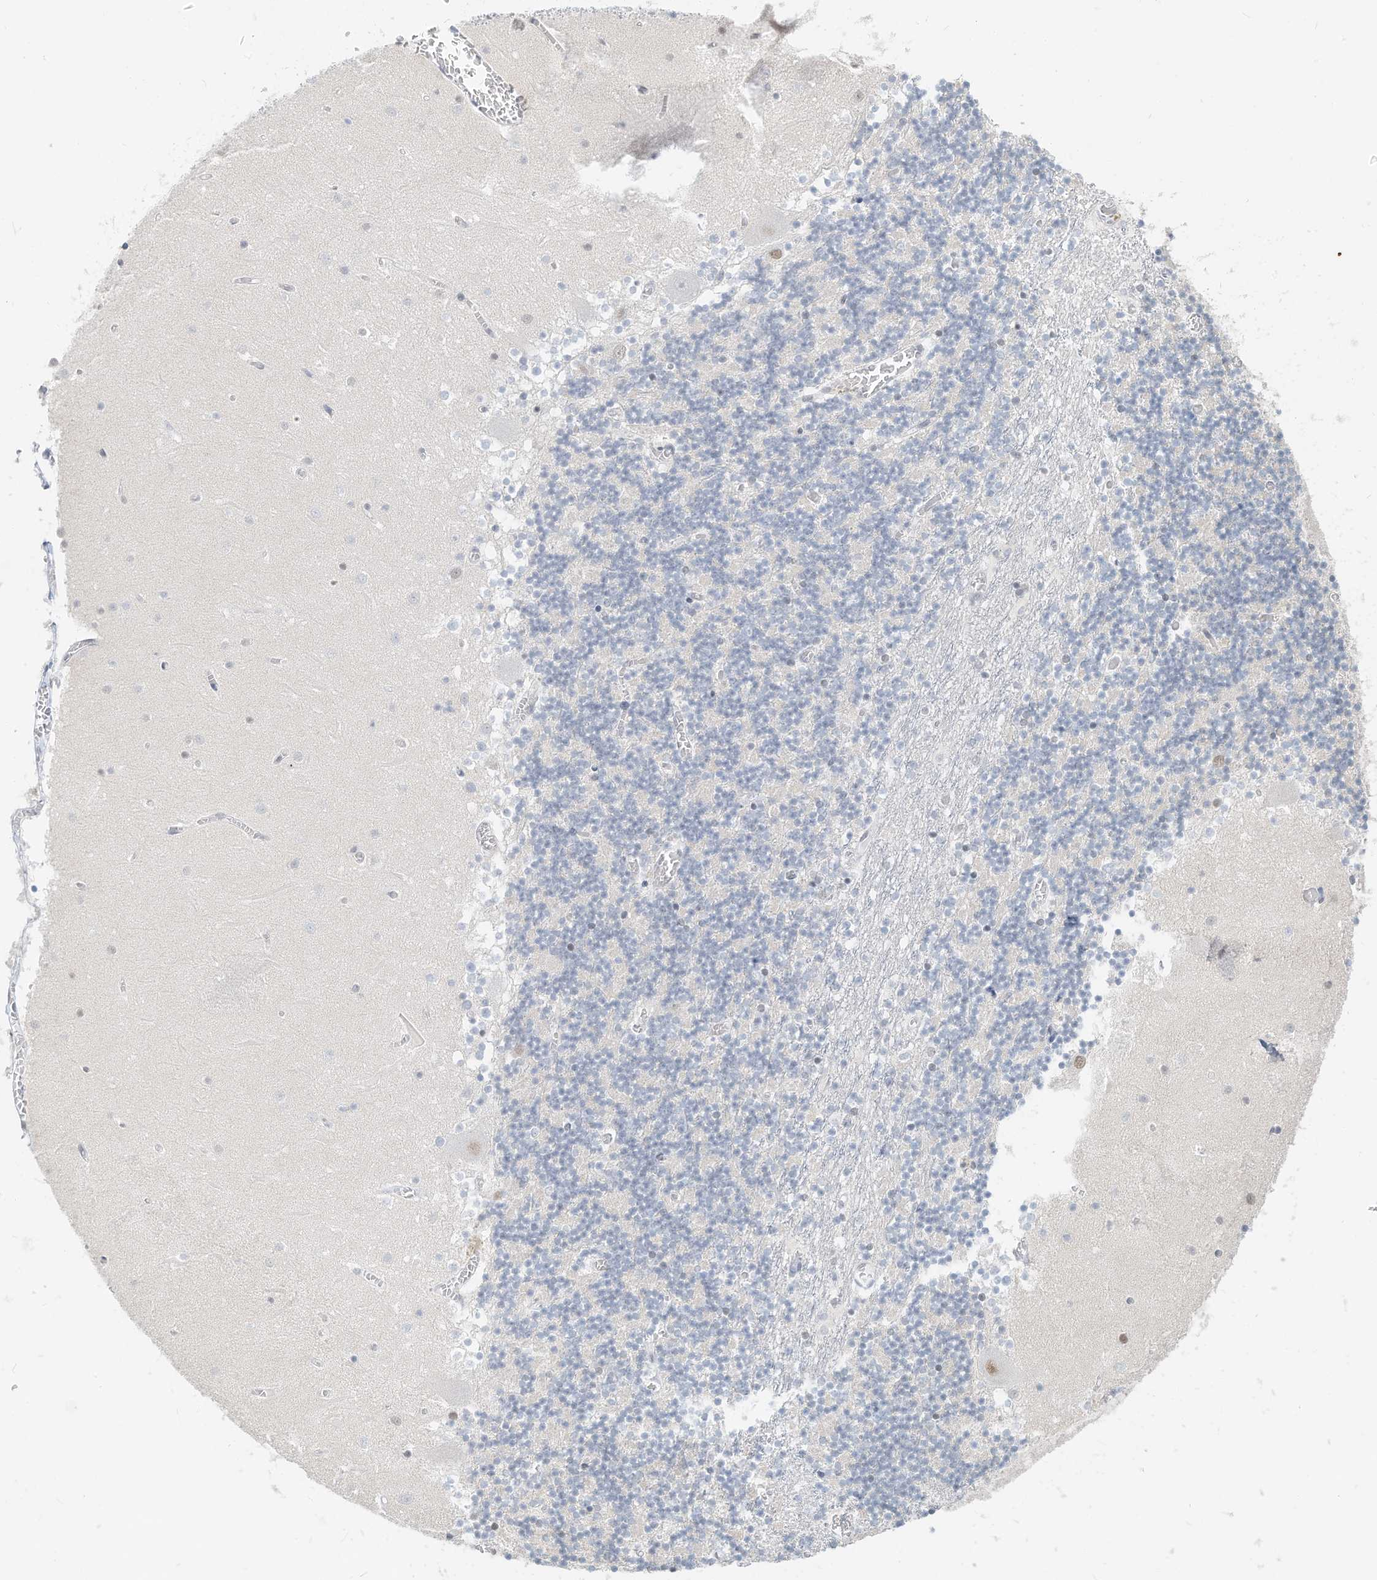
{"staining": {"intensity": "negative", "quantity": "none", "location": "none"}, "tissue": "cerebellum", "cell_type": "Cells in granular layer", "image_type": "normal", "snomed": [{"axis": "morphology", "description": "Normal tissue, NOS"}, {"axis": "topography", "description": "Cerebellum"}], "caption": "The image demonstrates no staining of cells in granular layer in benign cerebellum. (Brightfield microscopy of DAB immunohistochemistry at high magnification).", "gene": "PGC", "patient": {"sex": "female", "age": 28}}